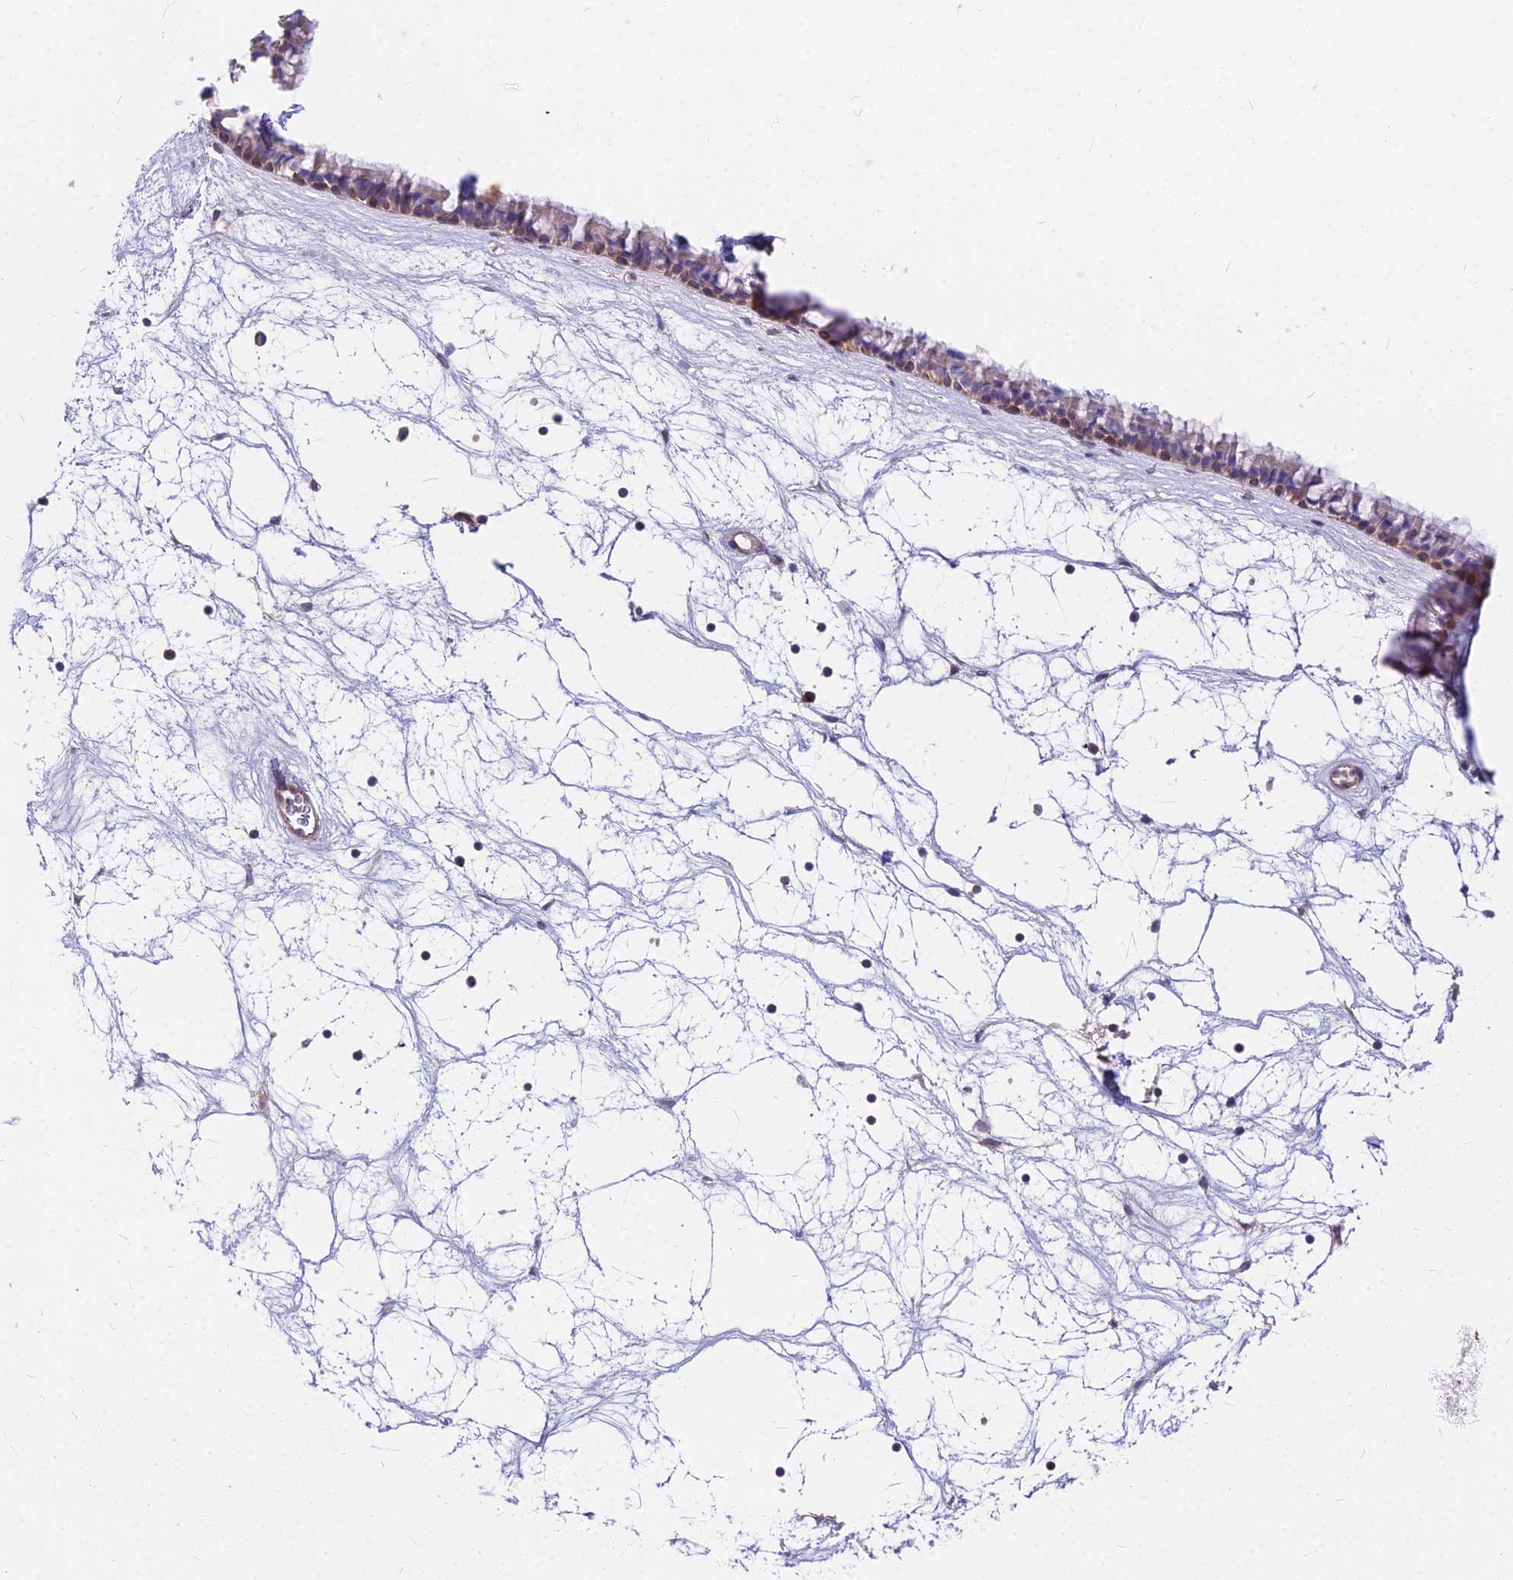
{"staining": {"intensity": "moderate", "quantity": ">75%", "location": "cytoplasmic/membranous"}, "tissue": "nasopharynx", "cell_type": "Respiratory epithelial cells", "image_type": "normal", "snomed": [{"axis": "morphology", "description": "Normal tissue, NOS"}, {"axis": "topography", "description": "Nasopharynx"}], "caption": "Normal nasopharynx was stained to show a protein in brown. There is medium levels of moderate cytoplasmic/membranous positivity in approximately >75% of respiratory epithelial cells.", "gene": "HLA", "patient": {"sex": "male", "age": 64}}